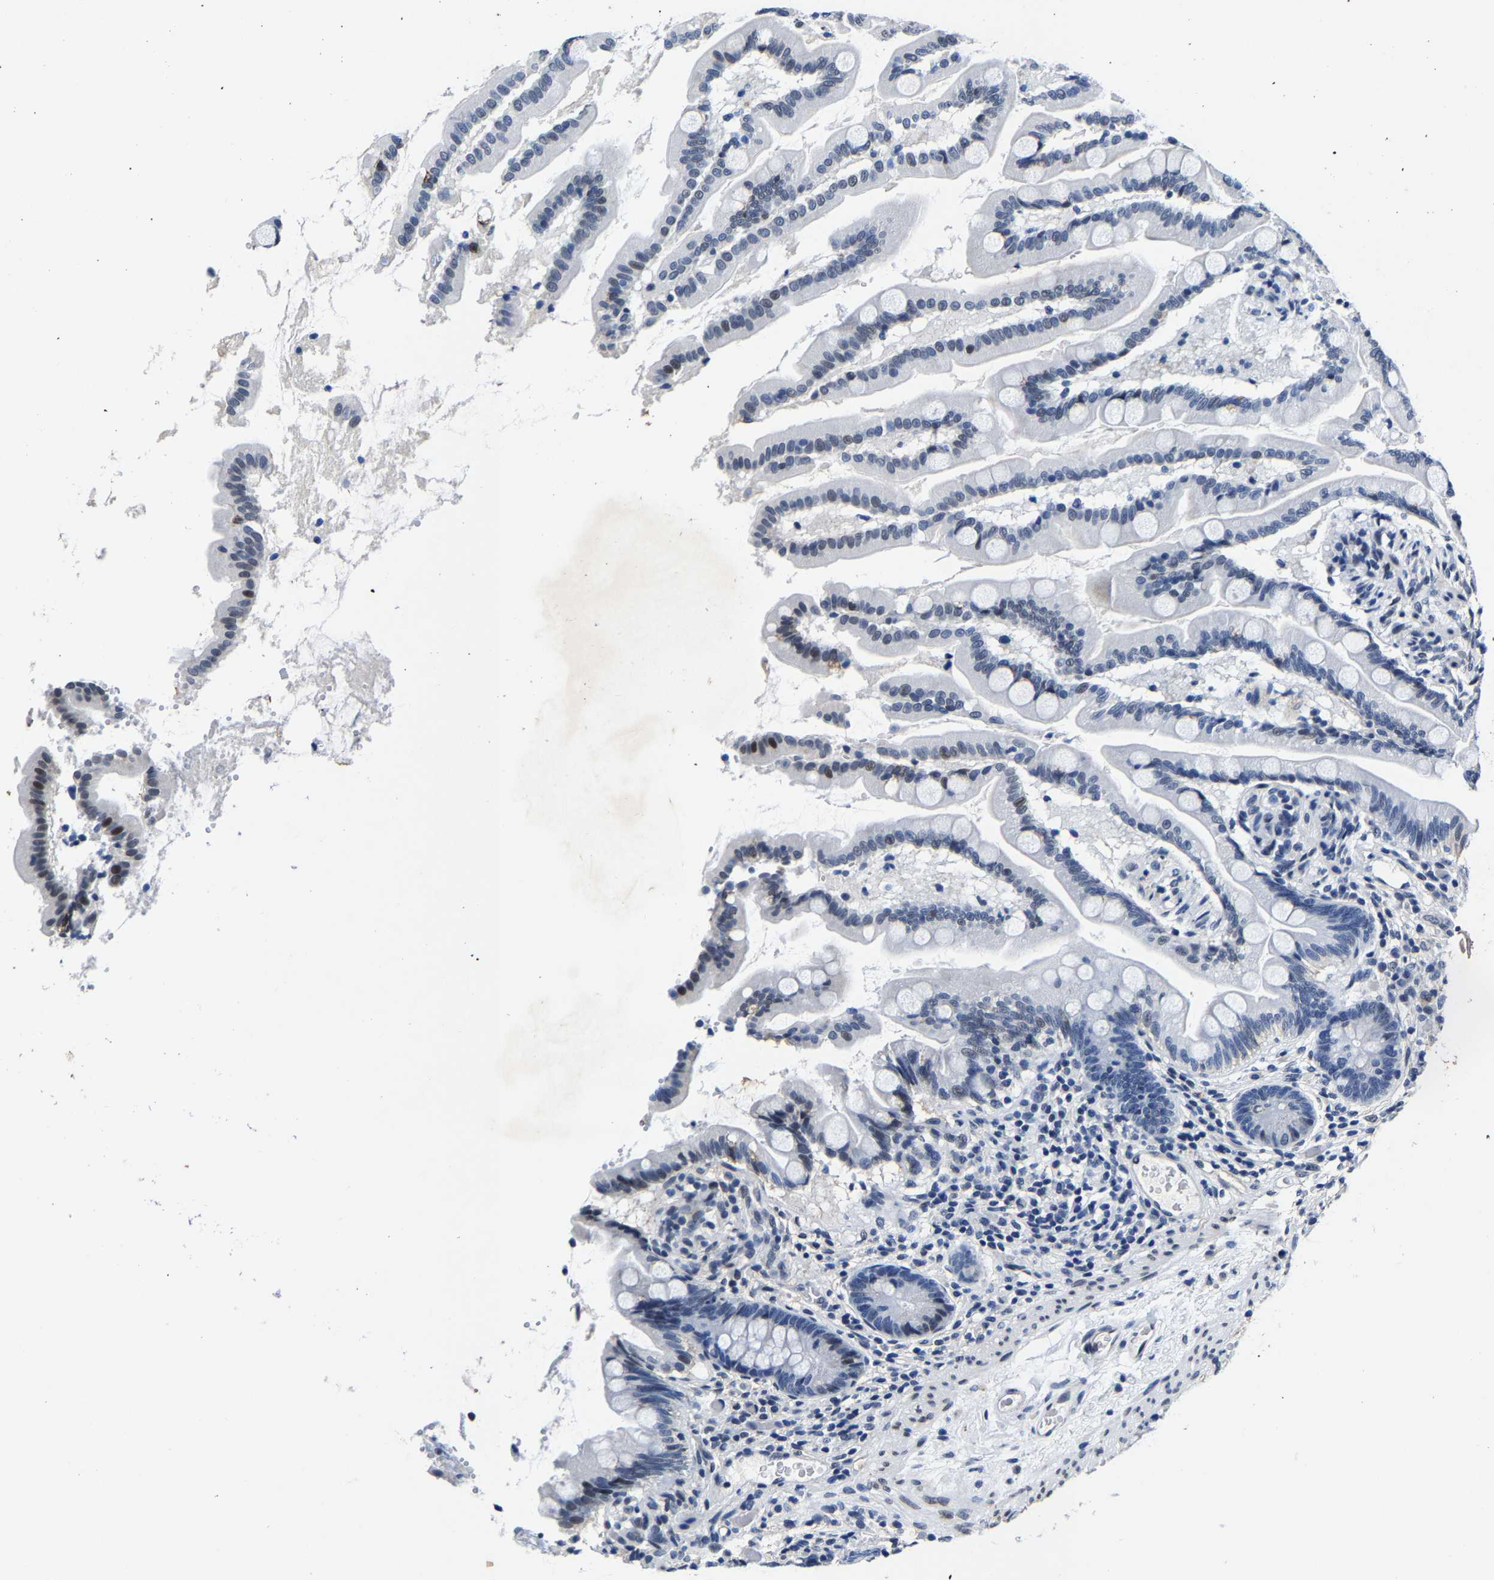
{"staining": {"intensity": "moderate", "quantity": "<25%", "location": "nuclear"}, "tissue": "small intestine", "cell_type": "Glandular cells", "image_type": "normal", "snomed": [{"axis": "morphology", "description": "Normal tissue, NOS"}, {"axis": "topography", "description": "Small intestine"}], "caption": "The histopathology image demonstrates a brown stain indicating the presence of a protein in the nuclear of glandular cells in small intestine. (DAB = brown stain, brightfield microscopy at high magnification).", "gene": "UBN2", "patient": {"sex": "female", "age": 56}}